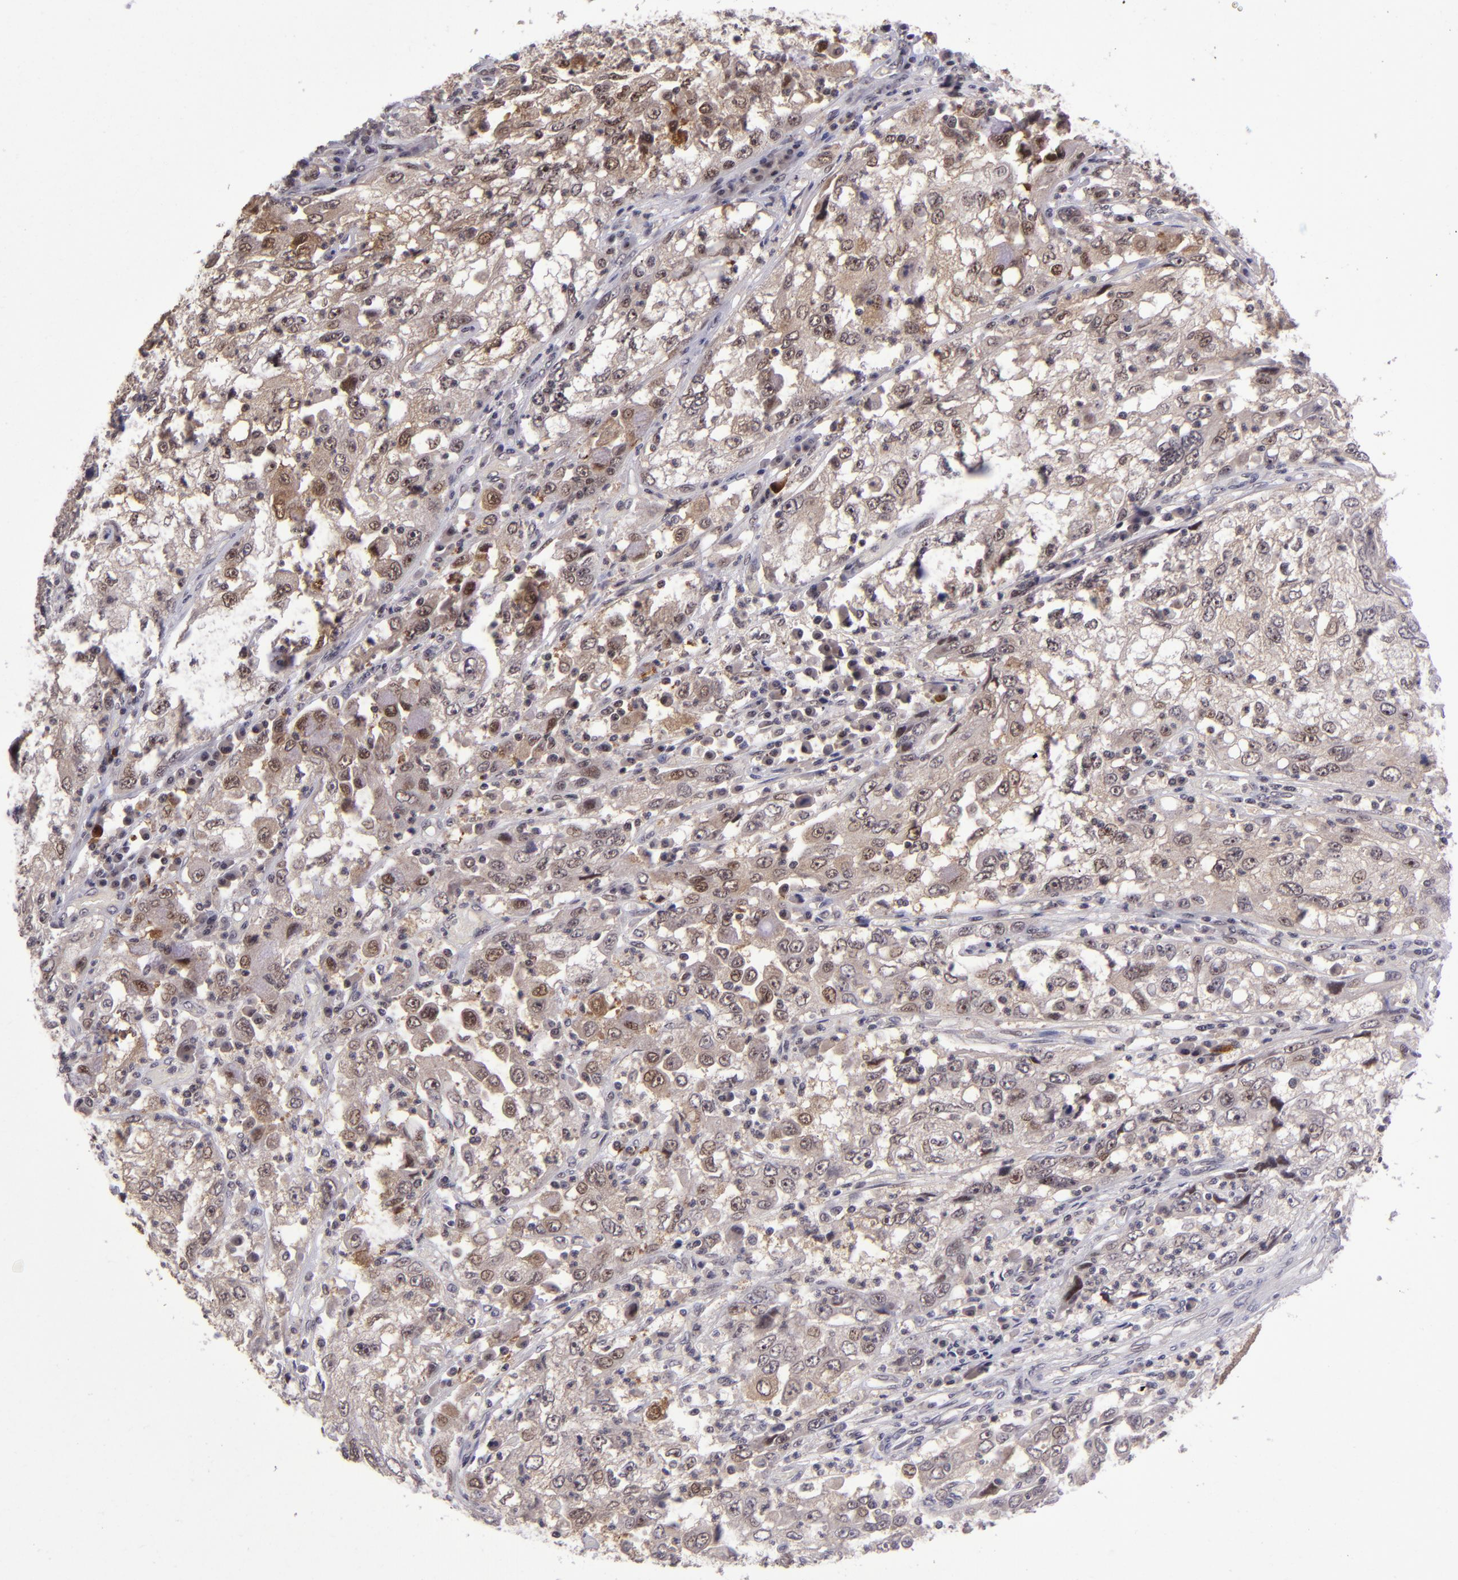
{"staining": {"intensity": "moderate", "quantity": ">75%", "location": "cytoplasmic/membranous,nuclear"}, "tissue": "cervical cancer", "cell_type": "Tumor cells", "image_type": "cancer", "snomed": [{"axis": "morphology", "description": "Squamous cell carcinoma, NOS"}, {"axis": "topography", "description": "Cervix"}], "caption": "Cervical cancer (squamous cell carcinoma) stained for a protein (brown) exhibits moderate cytoplasmic/membranous and nuclear positive expression in about >75% of tumor cells.", "gene": "PCNX4", "patient": {"sex": "female", "age": 36}}